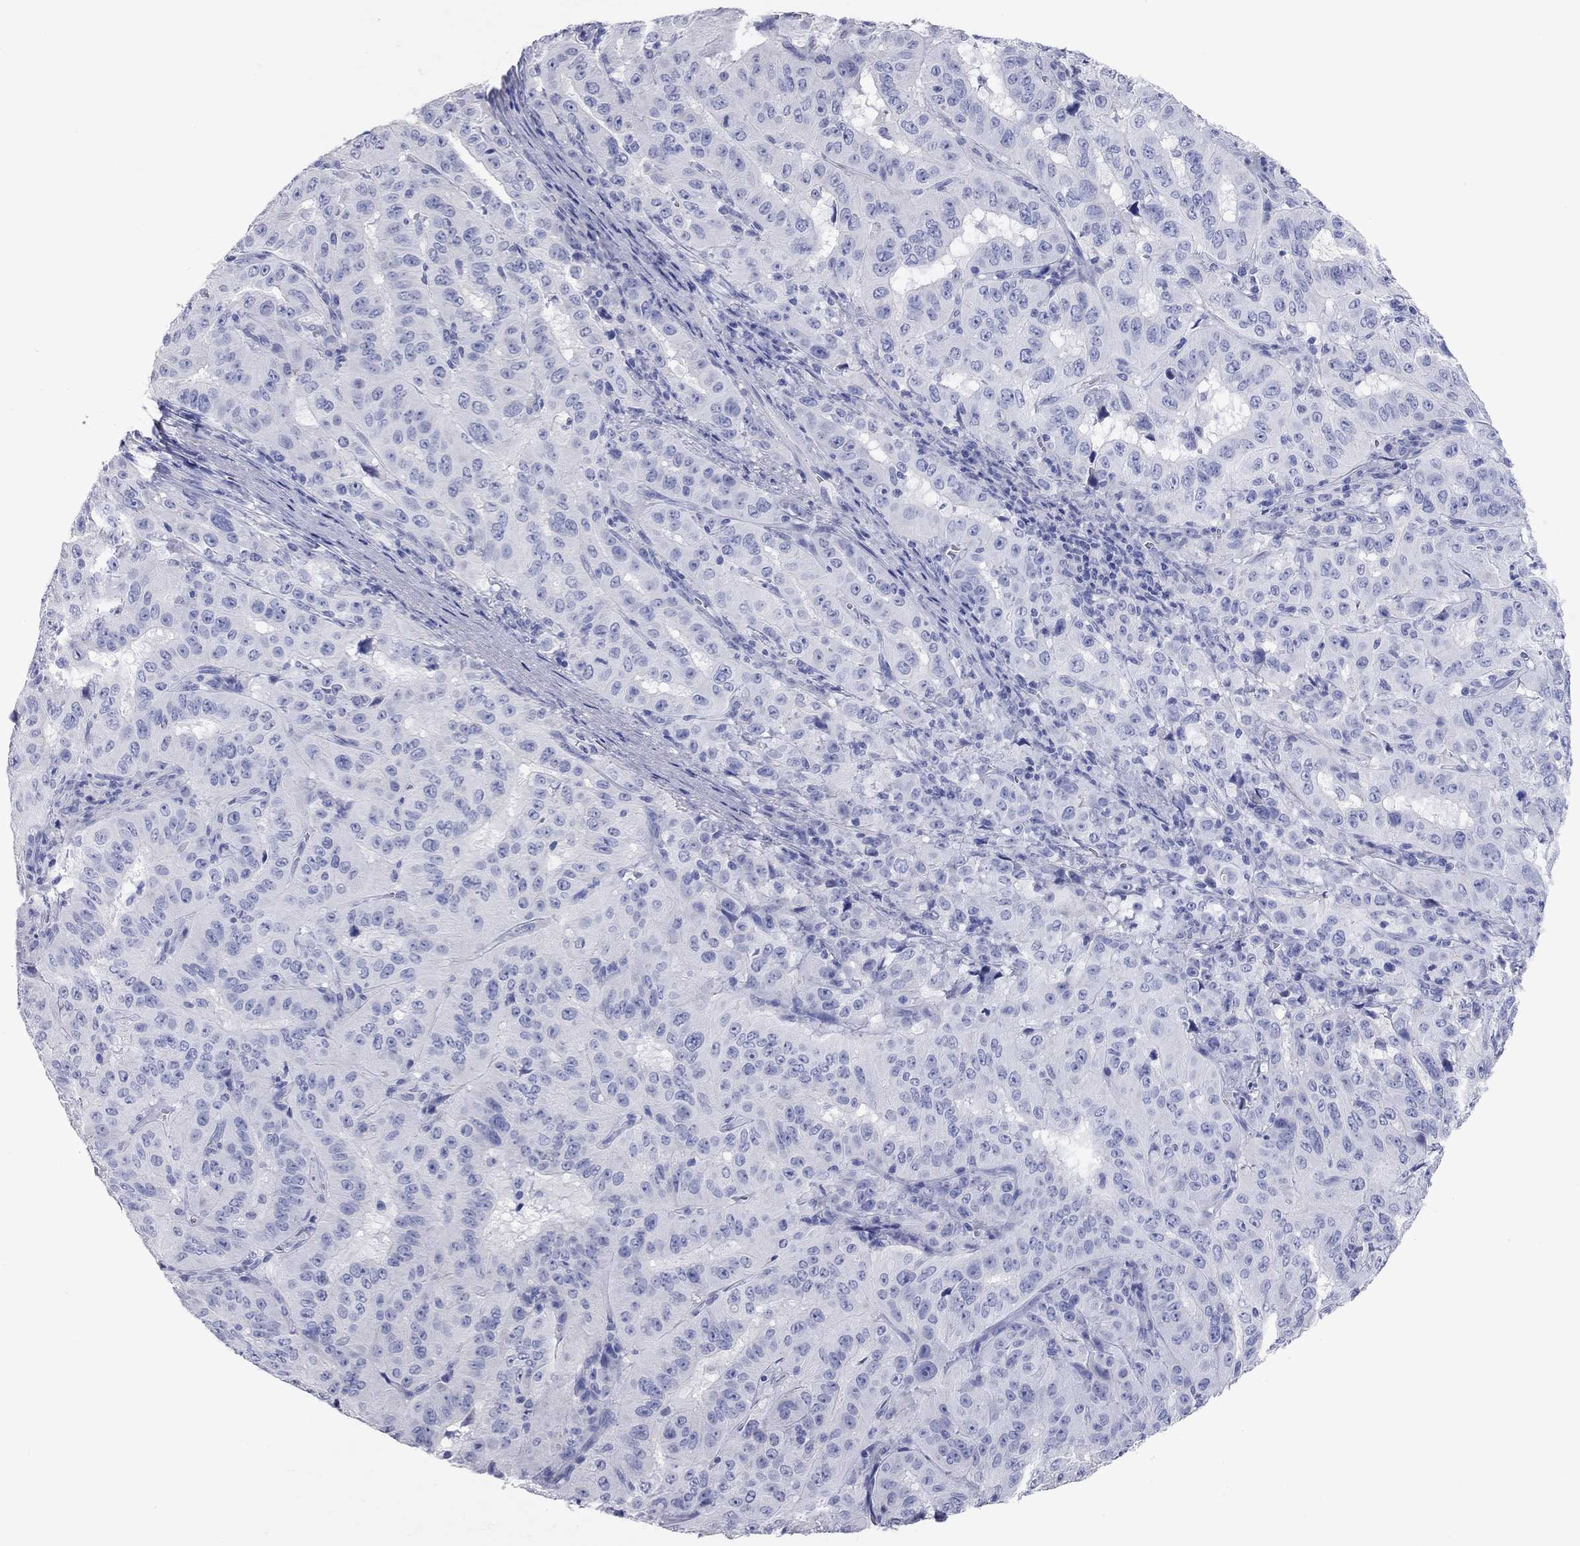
{"staining": {"intensity": "negative", "quantity": "none", "location": "none"}, "tissue": "pancreatic cancer", "cell_type": "Tumor cells", "image_type": "cancer", "snomed": [{"axis": "morphology", "description": "Adenocarcinoma, NOS"}, {"axis": "topography", "description": "Pancreas"}], "caption": "Adenocarcinoma (pancreatic) stained for a protein using IHC shows no staining tumor cells.", "gene": "AOX1", "patient": {"sex": "male", "age": 63}}